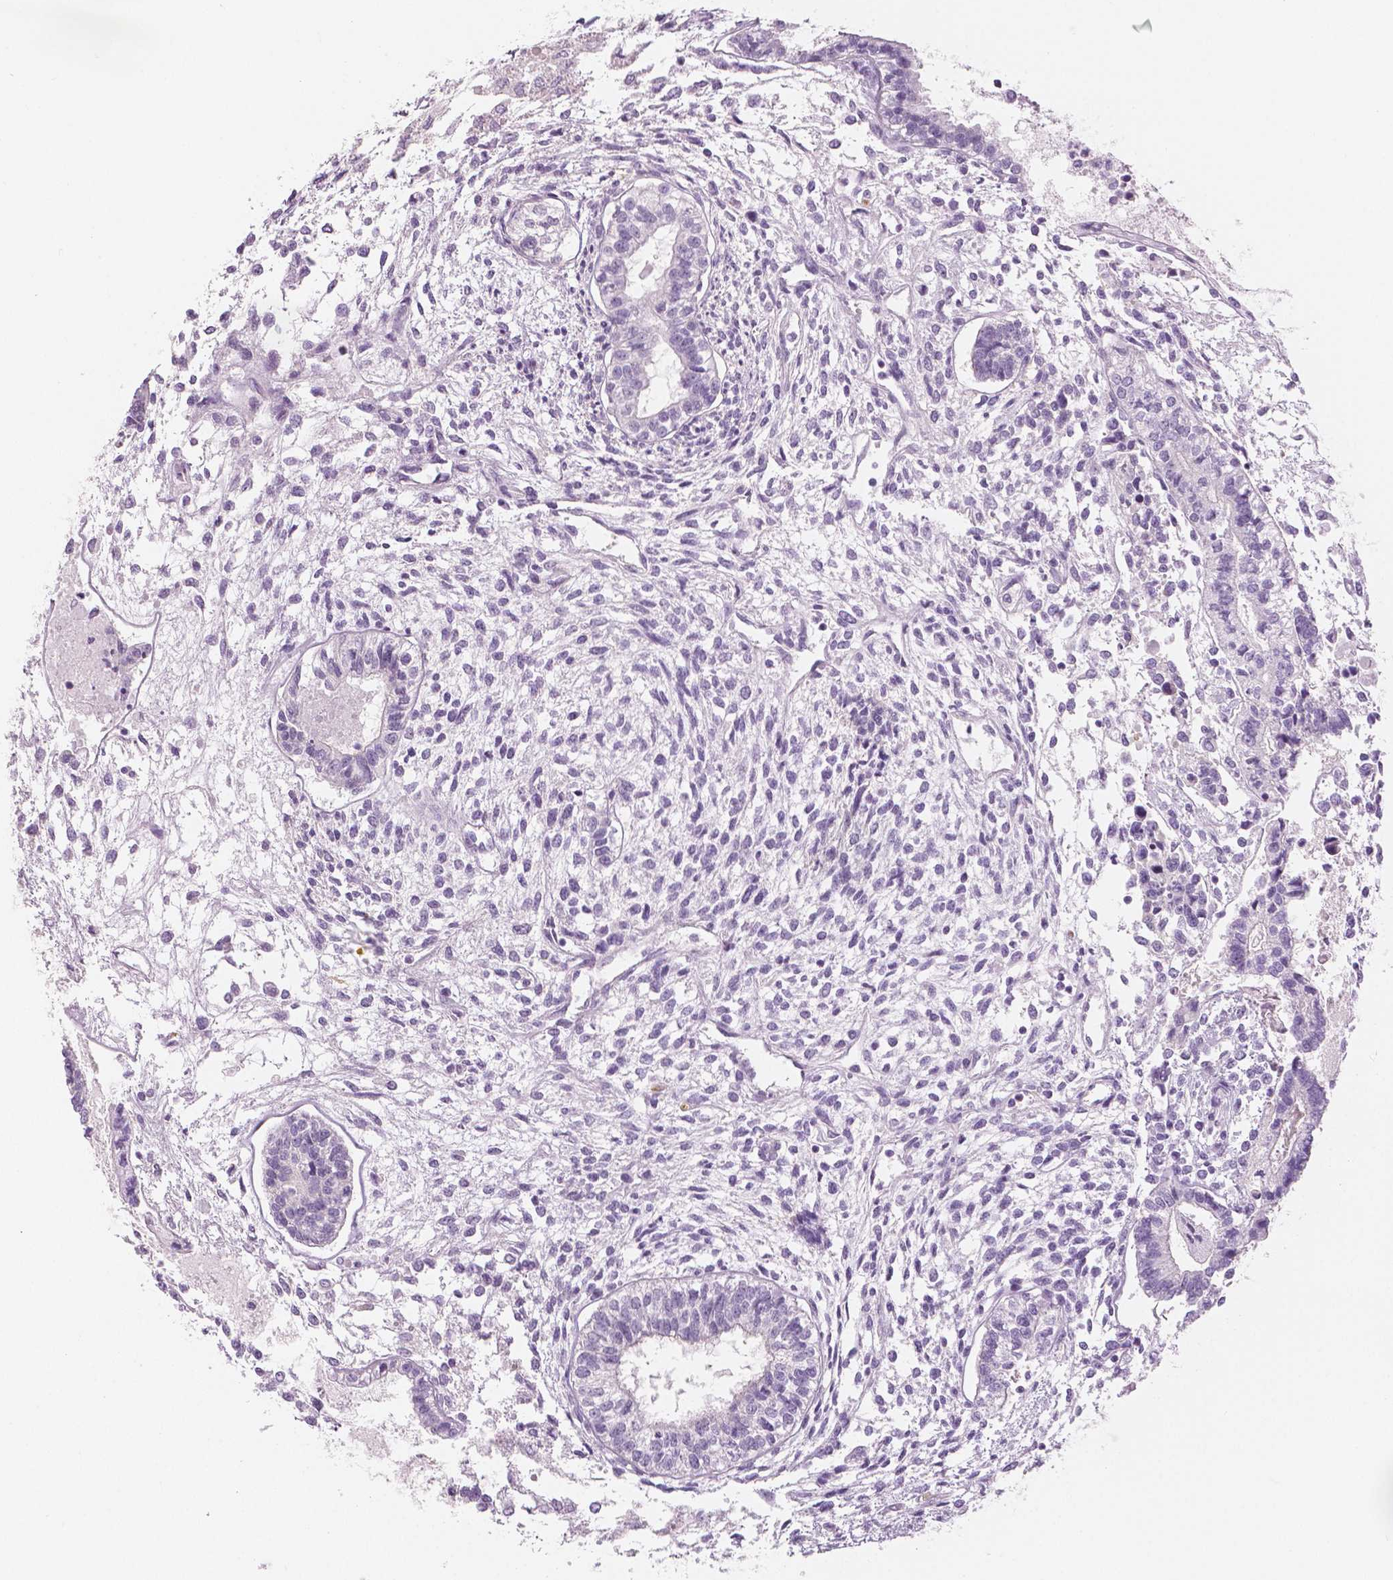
{"staining": {"intensity": "negative", "quantity": "none", "location": "none"}, "tissue": "testis cancer", "cell_type": "Tumor cells", "image_type": "cancer", "snomed": [{"axis": "morphology", "description": "Carcinoma, Embryonal, NOS"}, {"axis": "topography", "description": "Testis"}], "caption": "Tumor cells show no significant protein positivity in testis embryonal carcinoma.", "gene": "SLC24A1", "patient": {"sex": "male", "age": 37}}